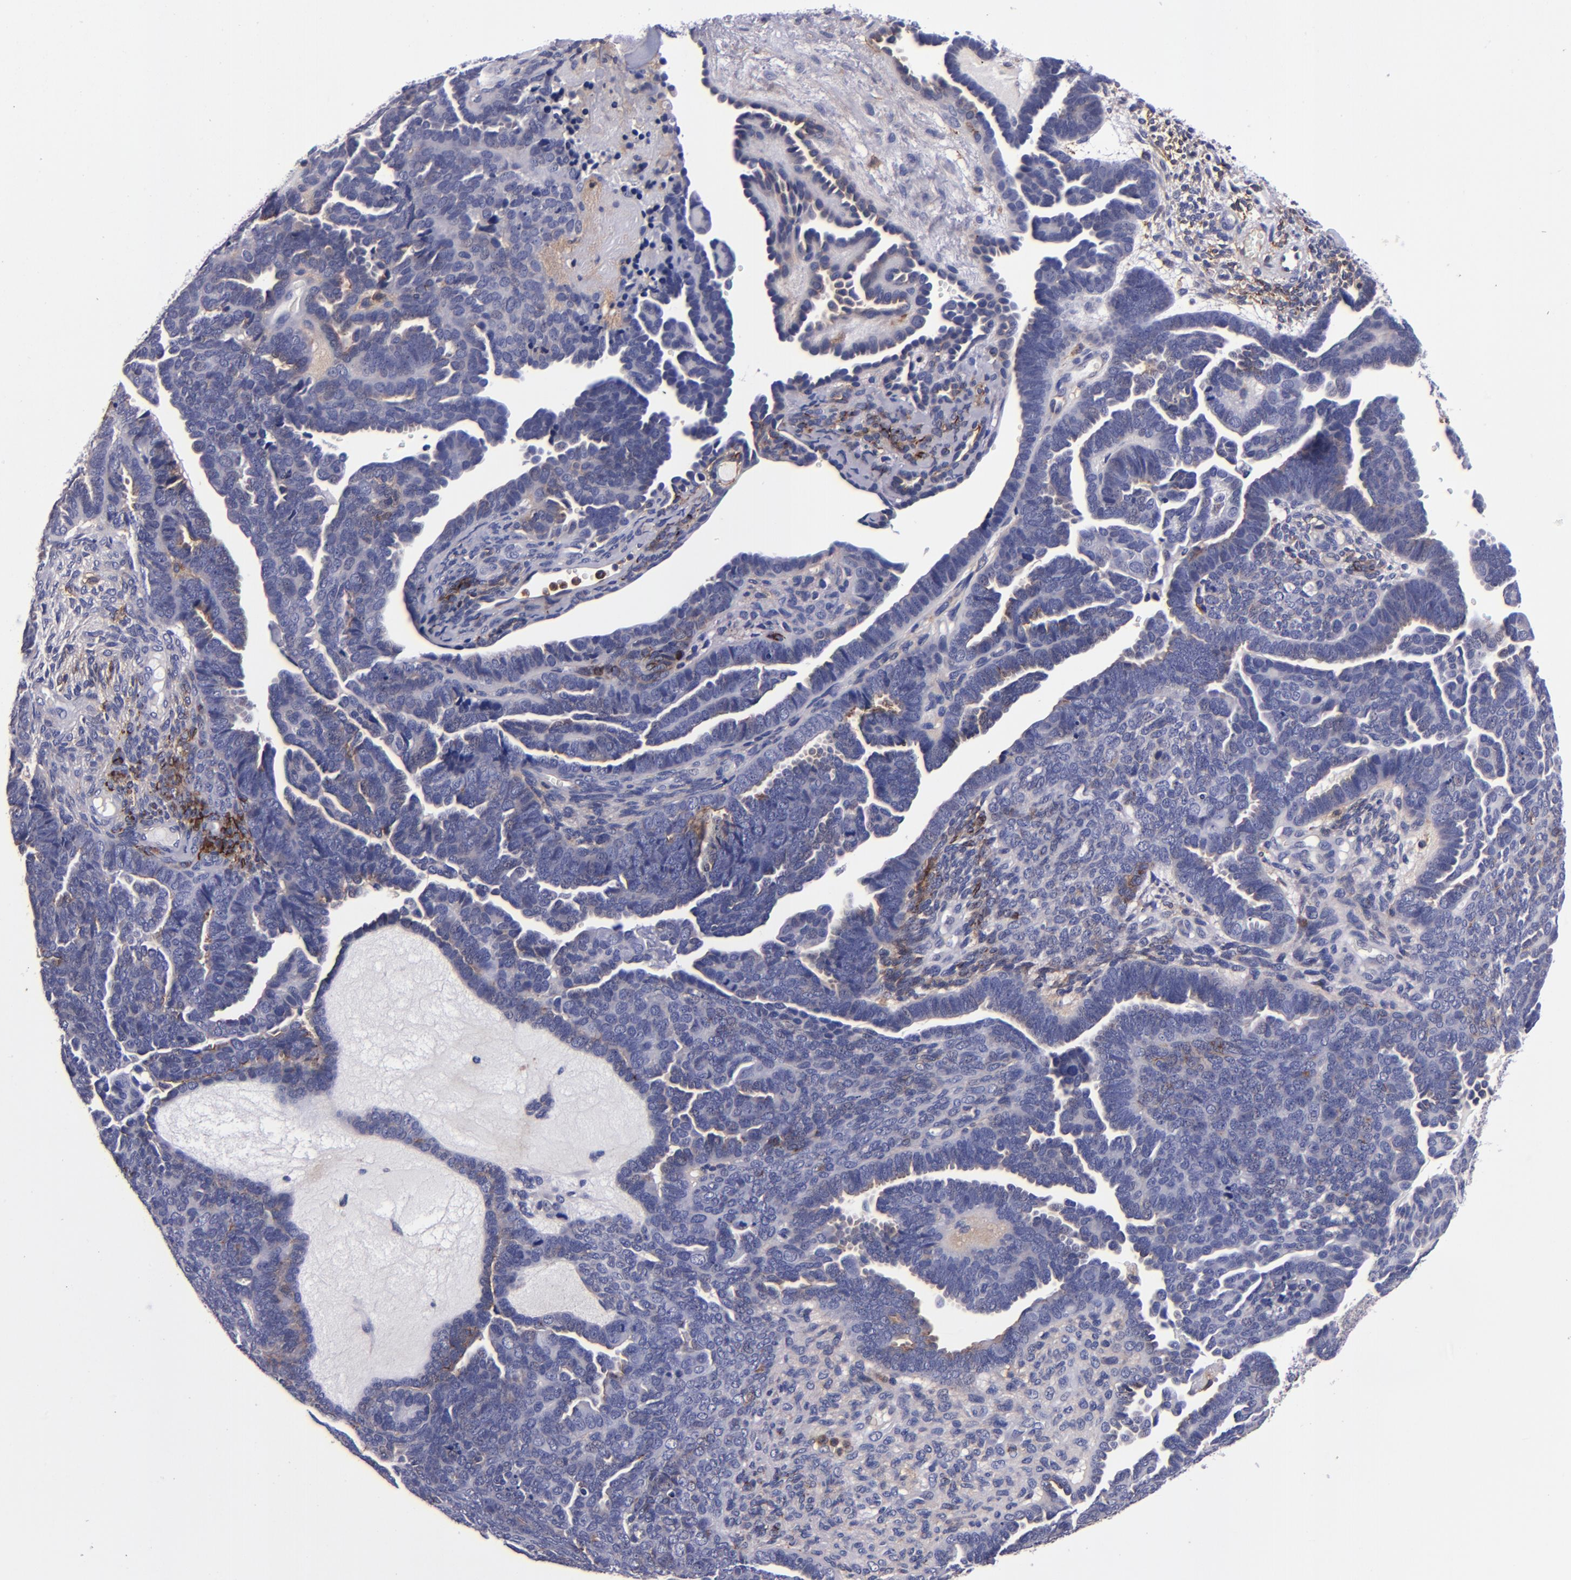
{"staining": {"intensity": "moderate", "quantity": "<25%", "location": "cytoplasmic/membranous"}, "tissue": "endometrial cancer", "cell_type": "Tumor cells", "image_type": "cancer", "snomed": [{"axis": "morphology", "description": "Neoplasm, malignant, NOS"}, {"axis": "topography", "description": "Endometrium"}], "caption": "Neoplasm (malignant) (endometrial) tissue demonstrates moderate cytoplasmic/membranous expression in about <25% of tumor cells, visualized by immunohistochemistry.", "gene": "SIRPA", "patient": {"sex": "female", "age": 74}}